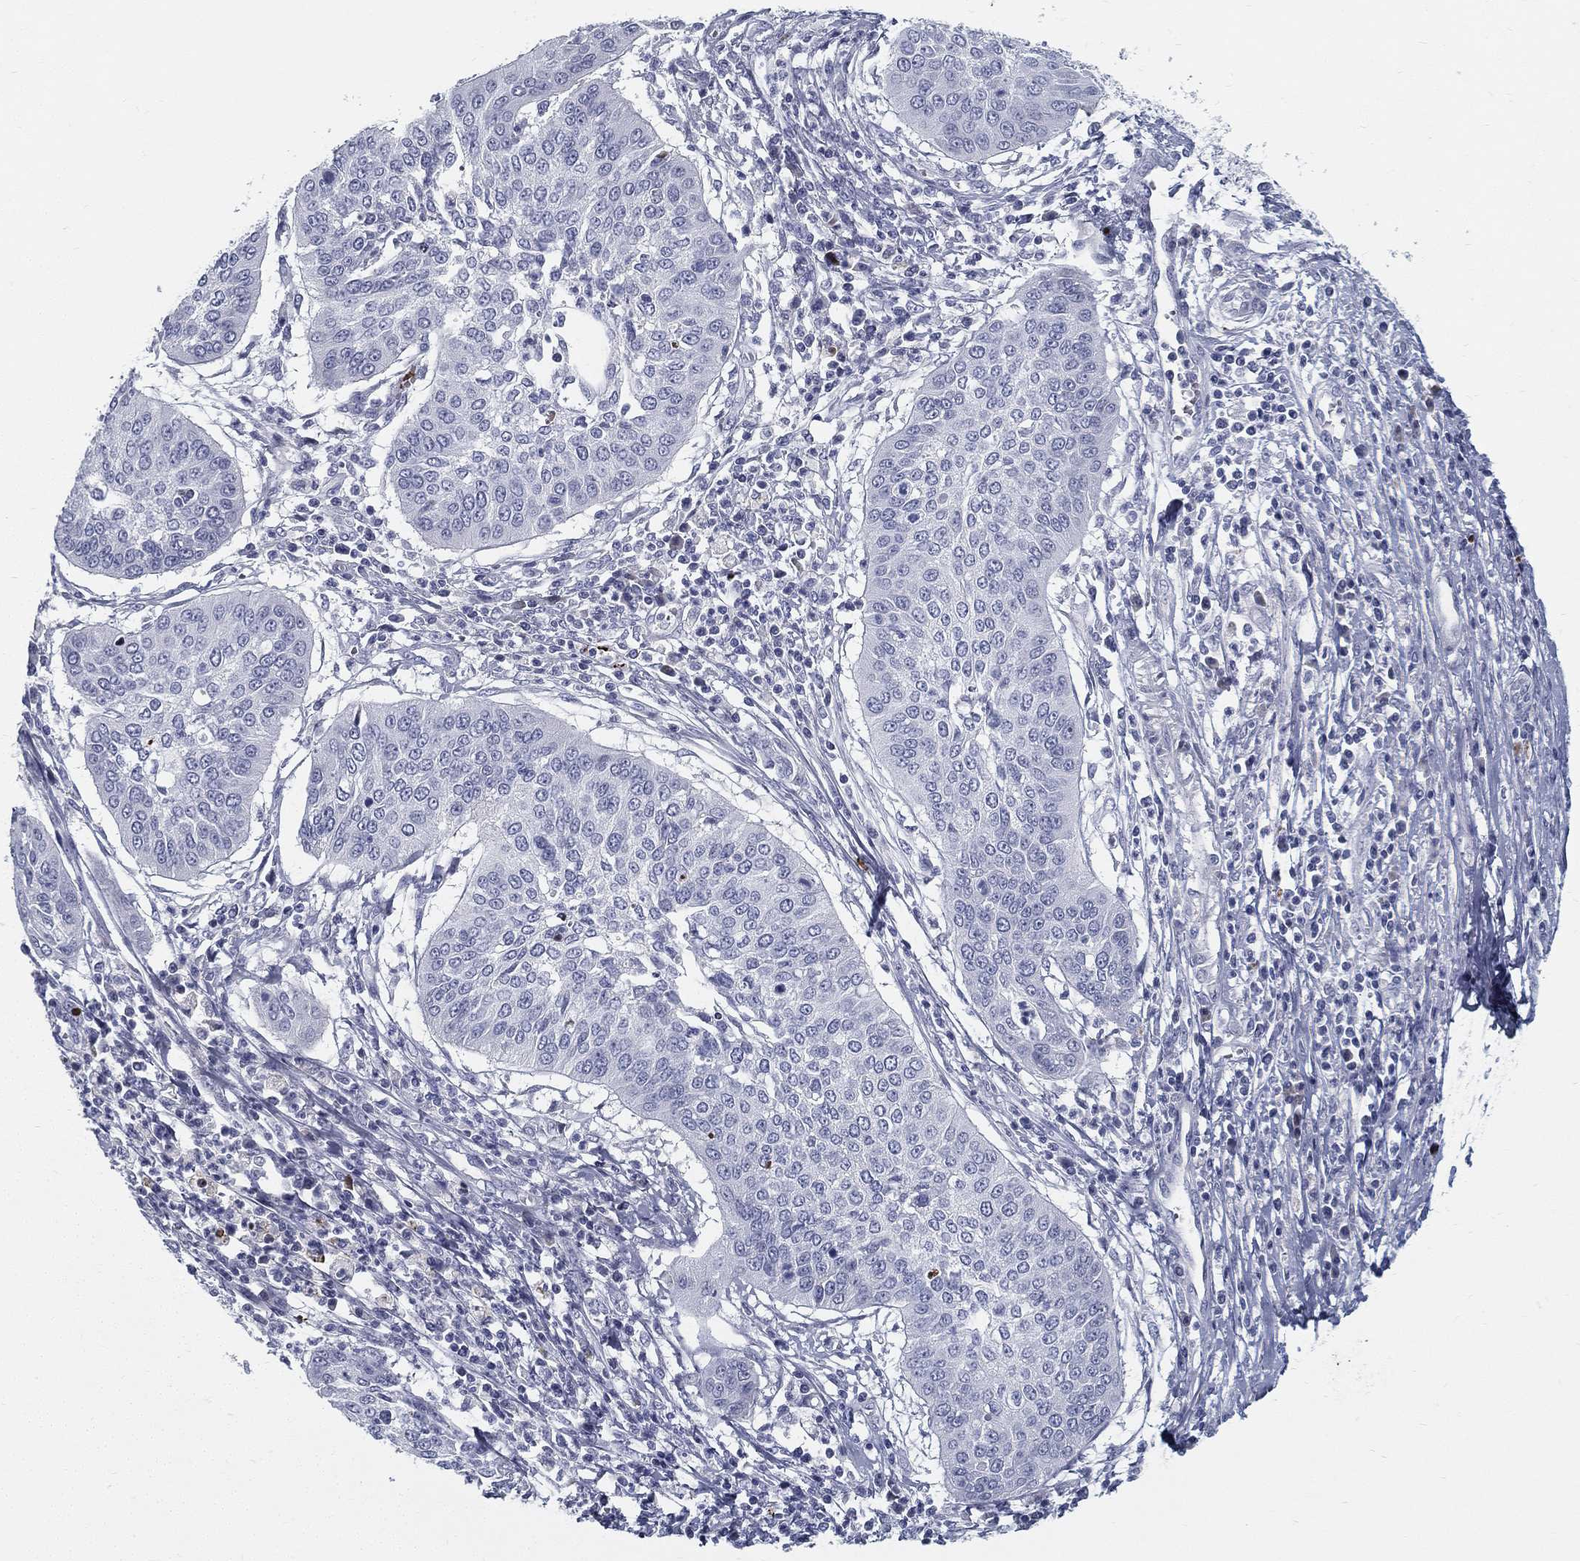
{"staining": {"intensity": "negative", "quantity": "none", "location": "none"}, "tissue": "cervical cancer", "cell_type": "Tumor cells", "image_type": "cancer", "snomed": [{"axis": "morphology", "description": "Normal tissue, NOS"}, {"axis": "morphology", "description": "Squamous cell carcinoma, NOS"}, {"axis": "topography", "description": "Cervix"}], "caption": "An immunohistochemistry (IHC) photomicrograph of cervical squamous cell carcinoma is shown. There is no staining in tumor cells of cervical squamous cell carcinoma.", "gene": "SPPL2C", "patient": {"sex": "female", "age": 39}}